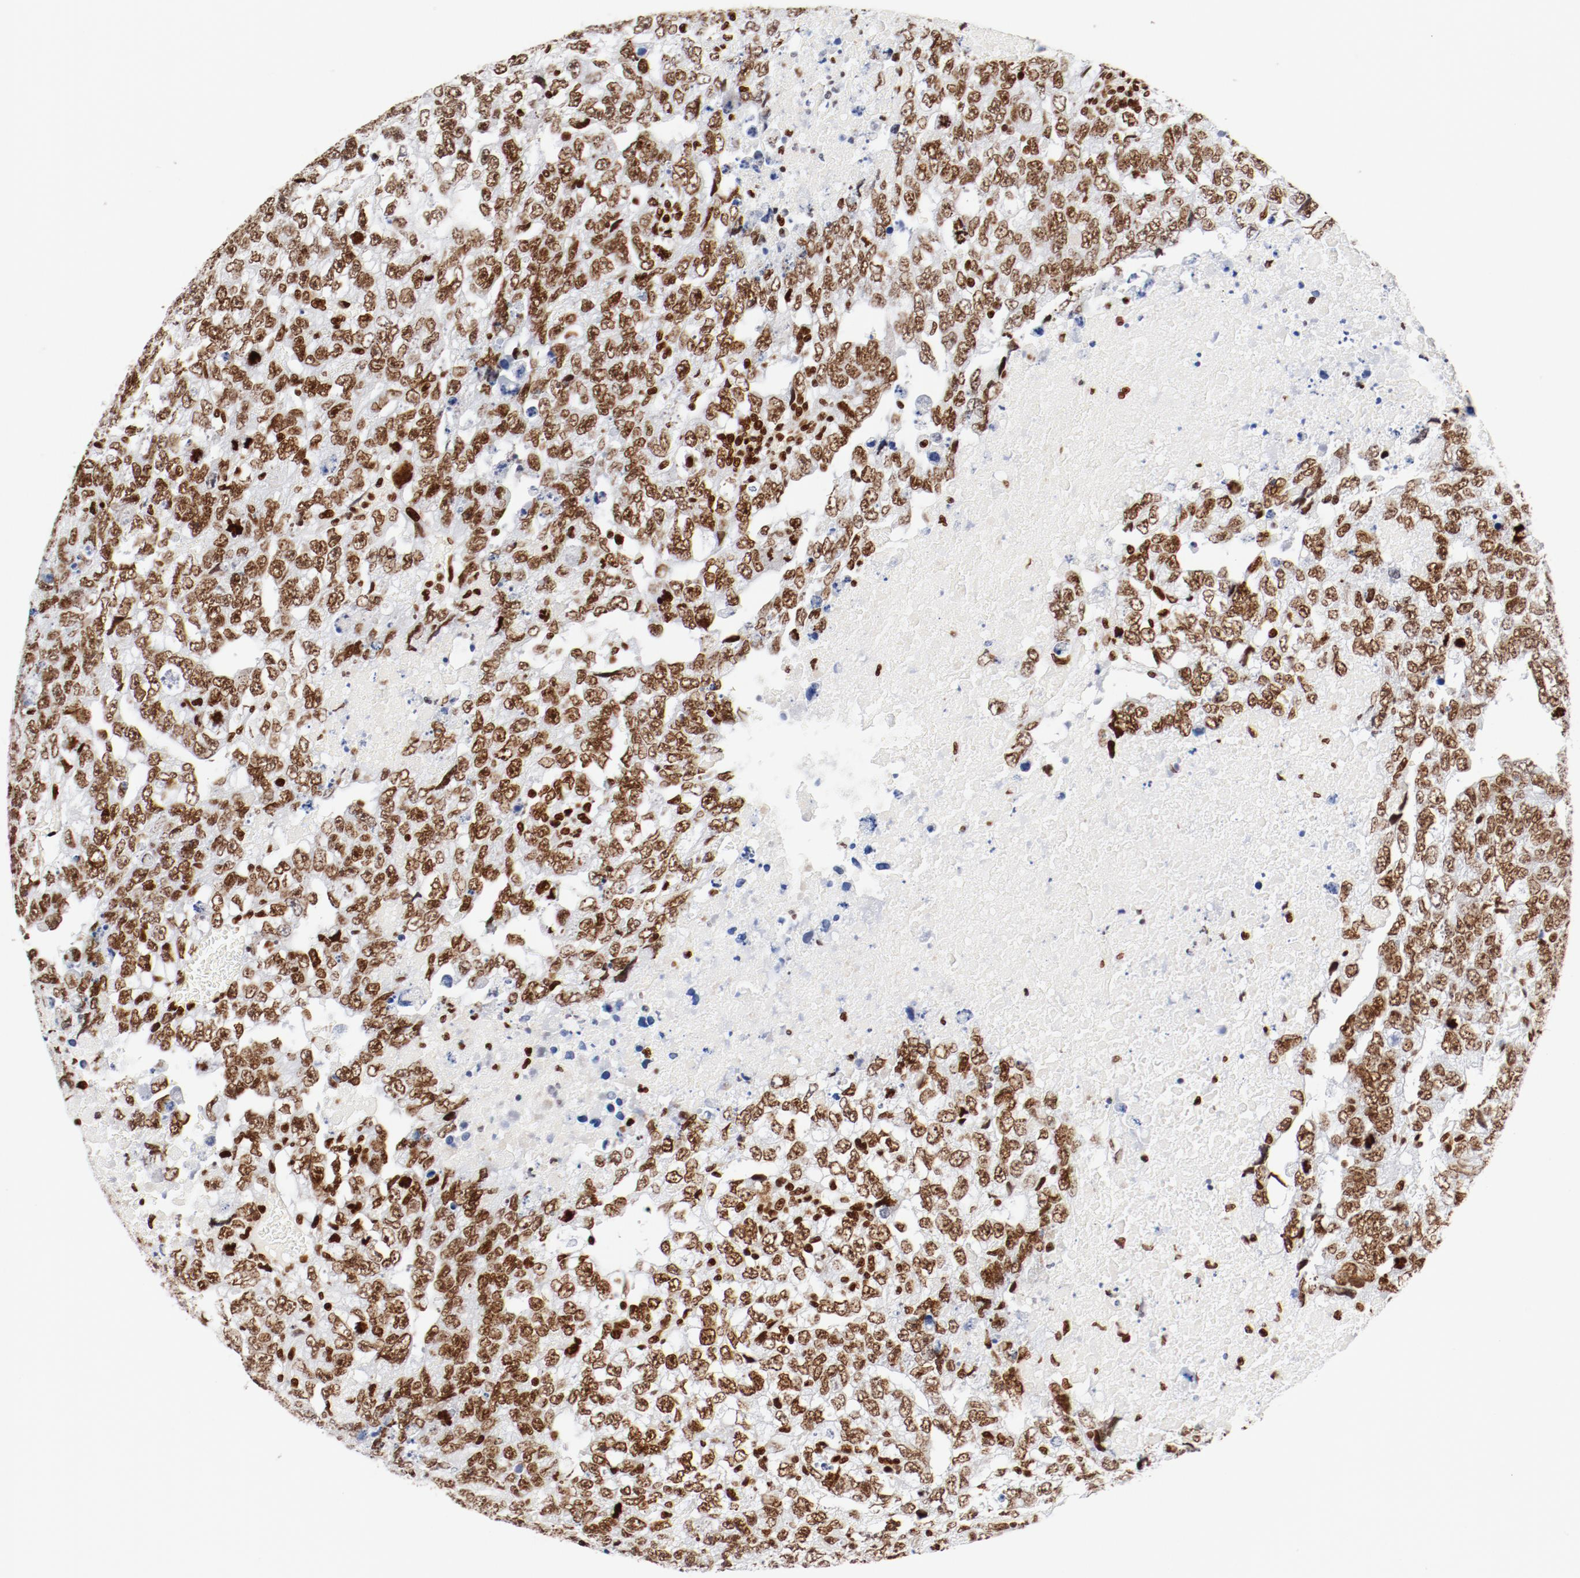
{"staining": {"intensity": "moderate", "quantity": ">75%", "location": "nuclear"}, "tissue": "testis cancer", "cell_type": "Tumor cells", "image_type": "cancer", "snomed": [{"axis": "morphology", "description": "Carcinoma, Embryonal, NOS"}, {"axis": "topography", "description": "Testis"}], "caption": "A high-resolution histopathology image shows immunohistochemistry staining of testis cancer (embryonal carcinoma), which shows moderate nuclear expression in about >75% of tumor cells.", "gene": "CTBP1", "patient": {"sex": "male", "age": 36}}